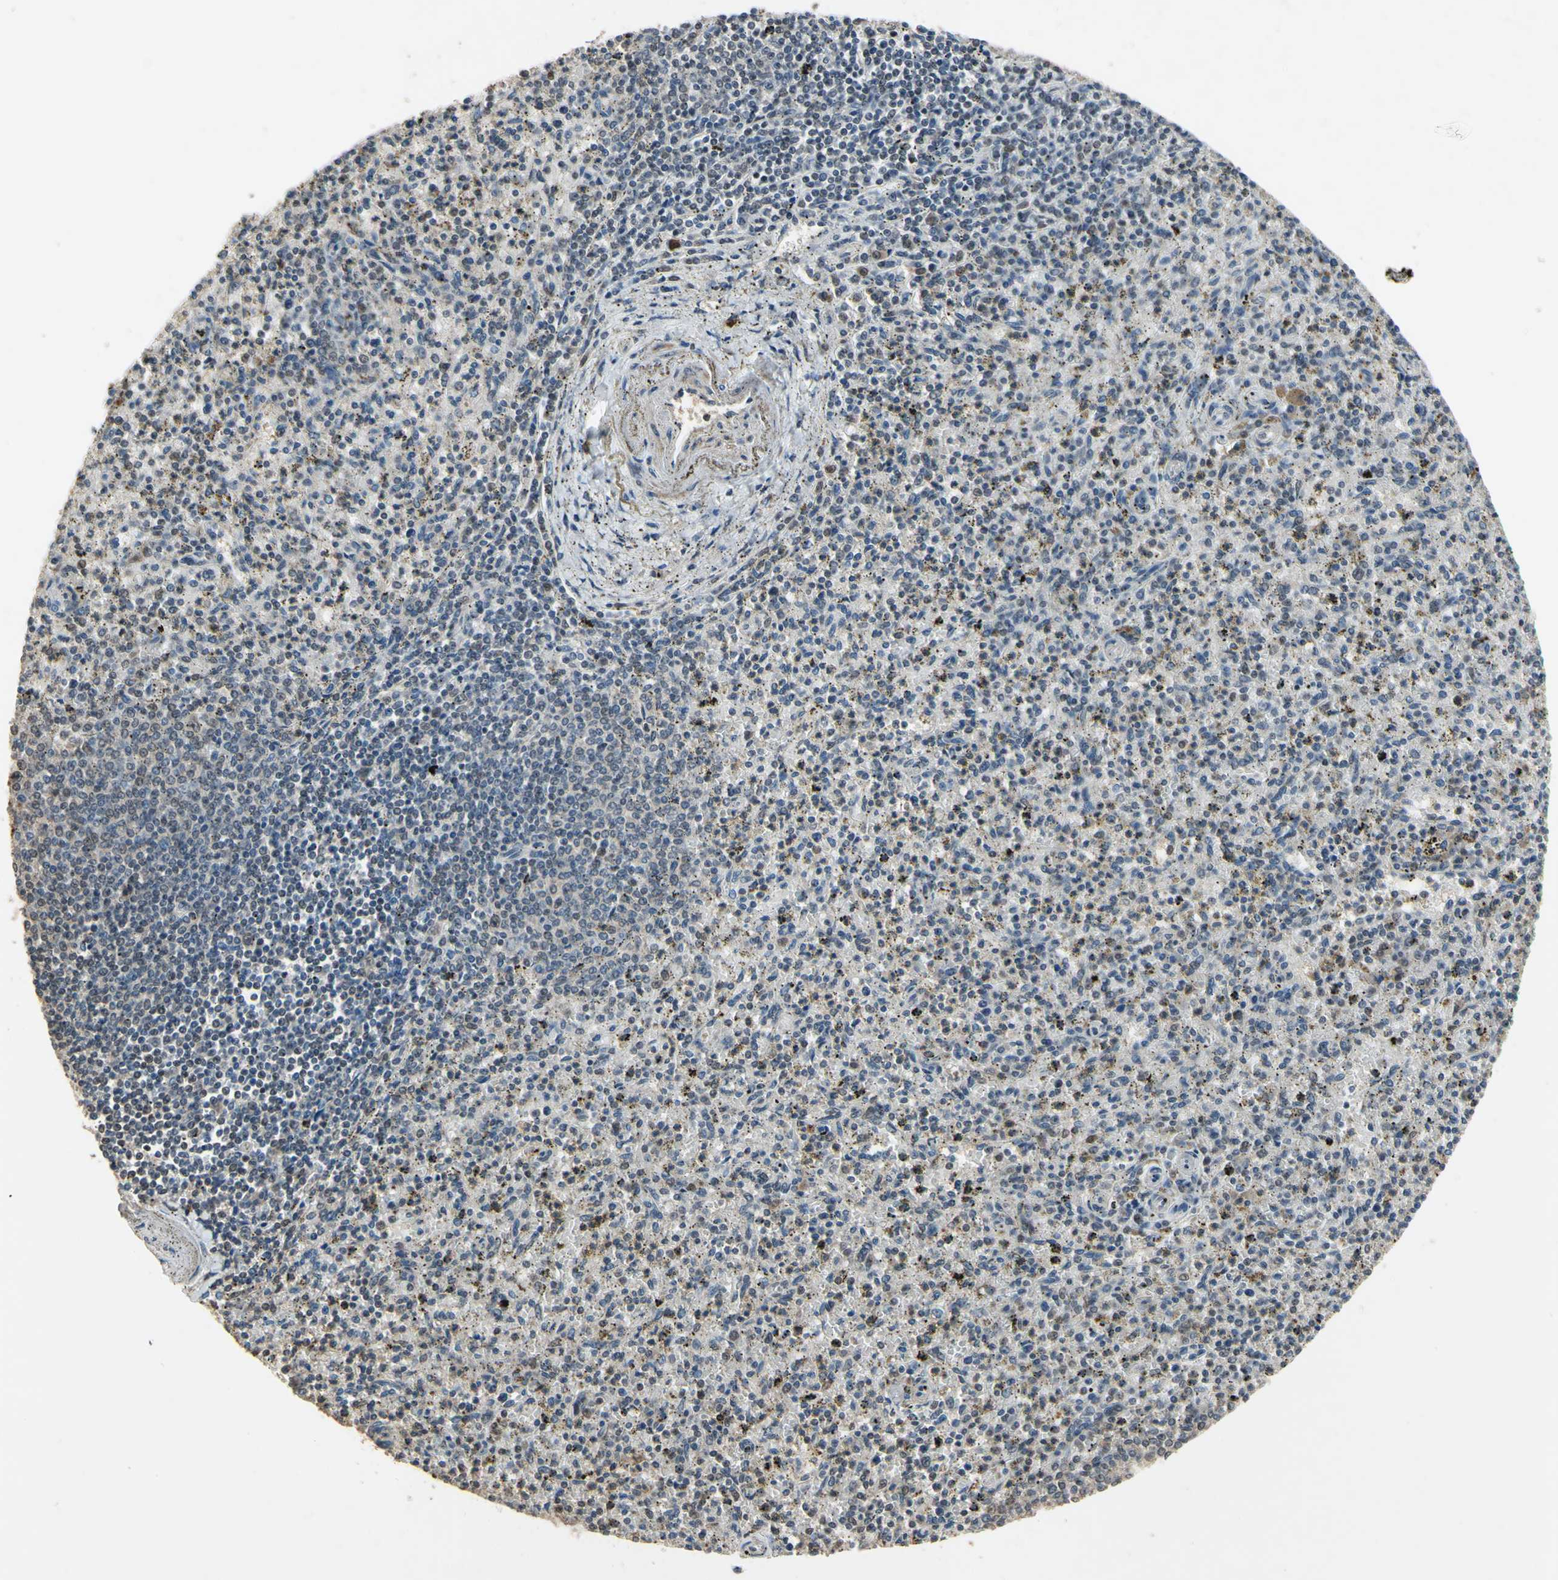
{"staining": {"intensity": "weak", "quantity": "<25%", "location": "nuclear"}, "tissue": "spleen", "cell_type": "Cells in red pulp", "image_type": "normal", "snomed": [{"axis": "morphology", "description": "Normal tissue, NOS"}, {"axis": "topography", "description": "Spleen"}], "caption": "This is an immunohistochemistry (IHC) histopathology image of benign spleen. There is no positivity in cells in red pulp.", "gene": "ZNF174", "patient": {"sex": "male", "age": 72}}